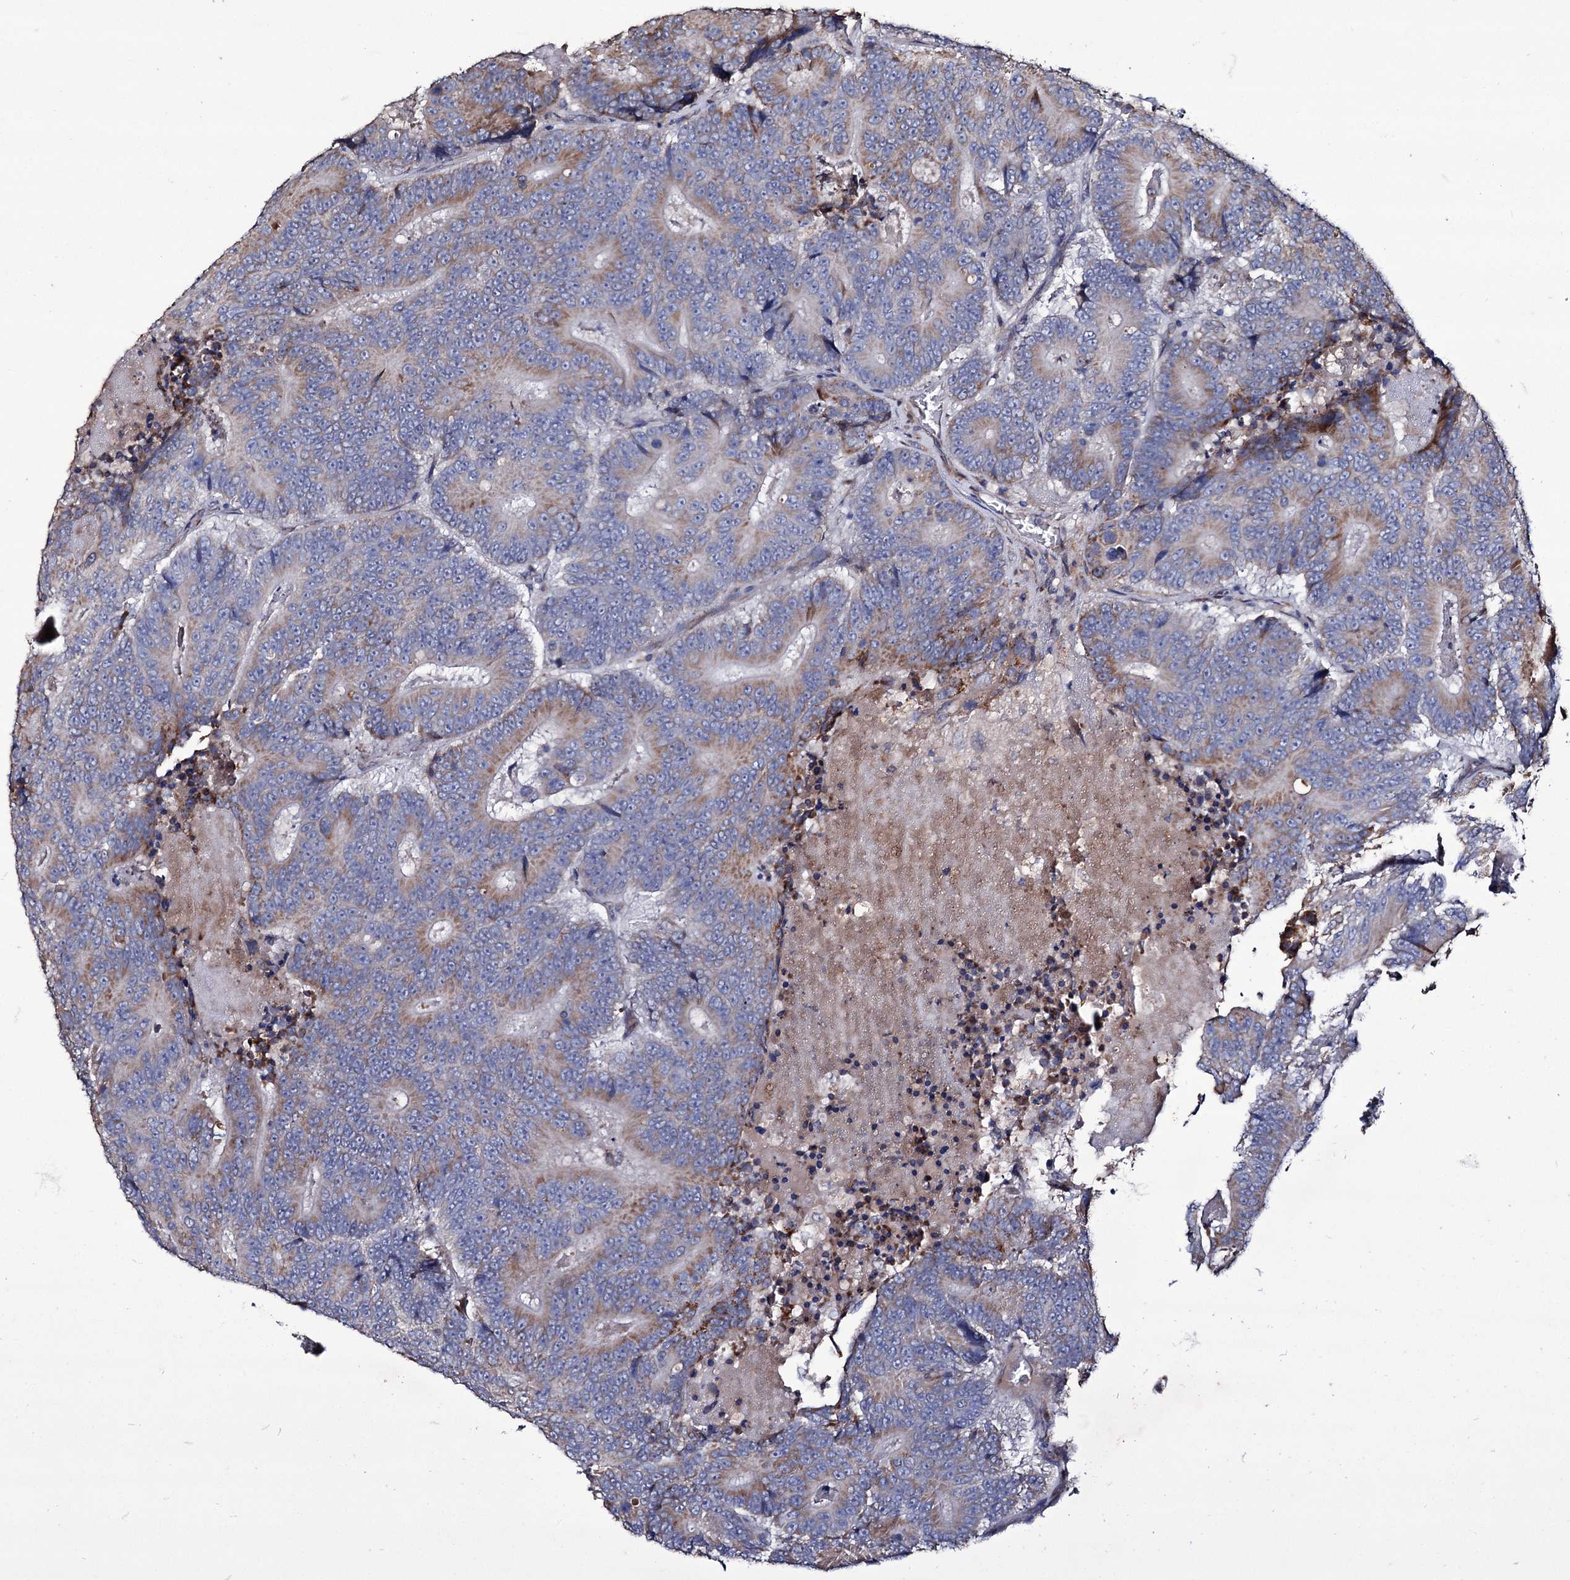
{"staining": {"intensity": "moderate", "quantity": ">75%", "location": "cytoplasmic/membranous"}, "tissue": "colorectal cancer", "cell_type": "Tumor cells", "image_type": "cancer", "snomed": [{"axis": "morphology", "description": "Adenocarcinoma, NOS"}, {"axis": "topography", "description": "Colon"}], "caption": "There is medium levels of moderate cytoplasmic/membranous staining in tumor cells of colorectal cancer, as demonstrated by immunohistochemical staining (brown color).", "gene": "TUBGCP5", "patient": {"sex": "male", "age": 83}}